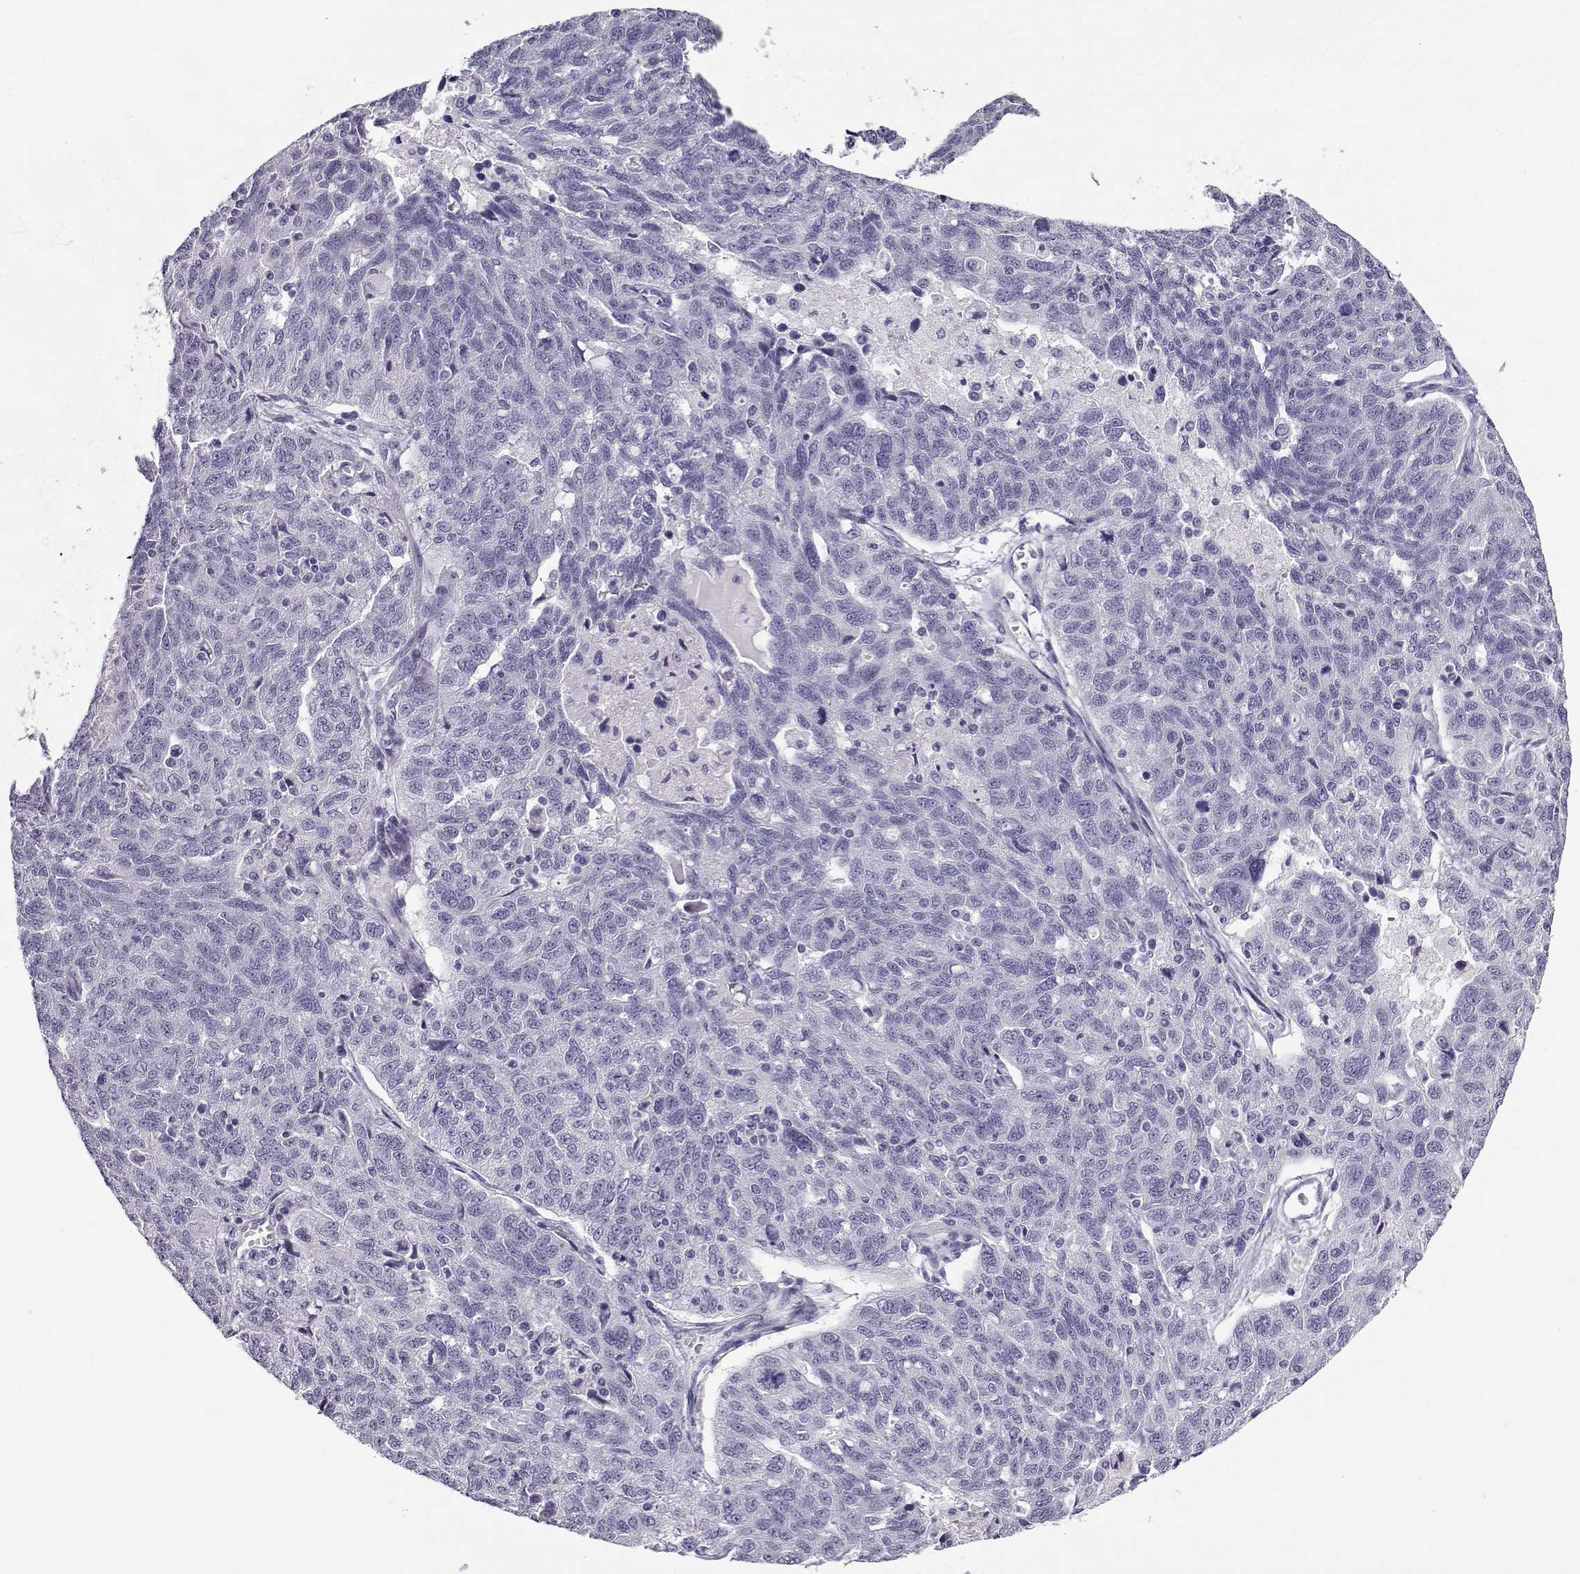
{"staining": {"intensity": "negative", "quantity": "none", "location": "none"}, "tissue": "ovarian cancer", "cell_type": "Tumor cells", "image_type": "cancer", "snomed": [{"axis": "morphology", "description": "Cystadenocarcinoma, serous, NOS"}, {"axis": "topography", "description": "Ovary"}], "caption": "Tumor cells show no significant protein positivity in serous cystadenocarcinoma (ovarian).", "gene": "CABS1", "patient": {"sex": "female", "age": 71}}